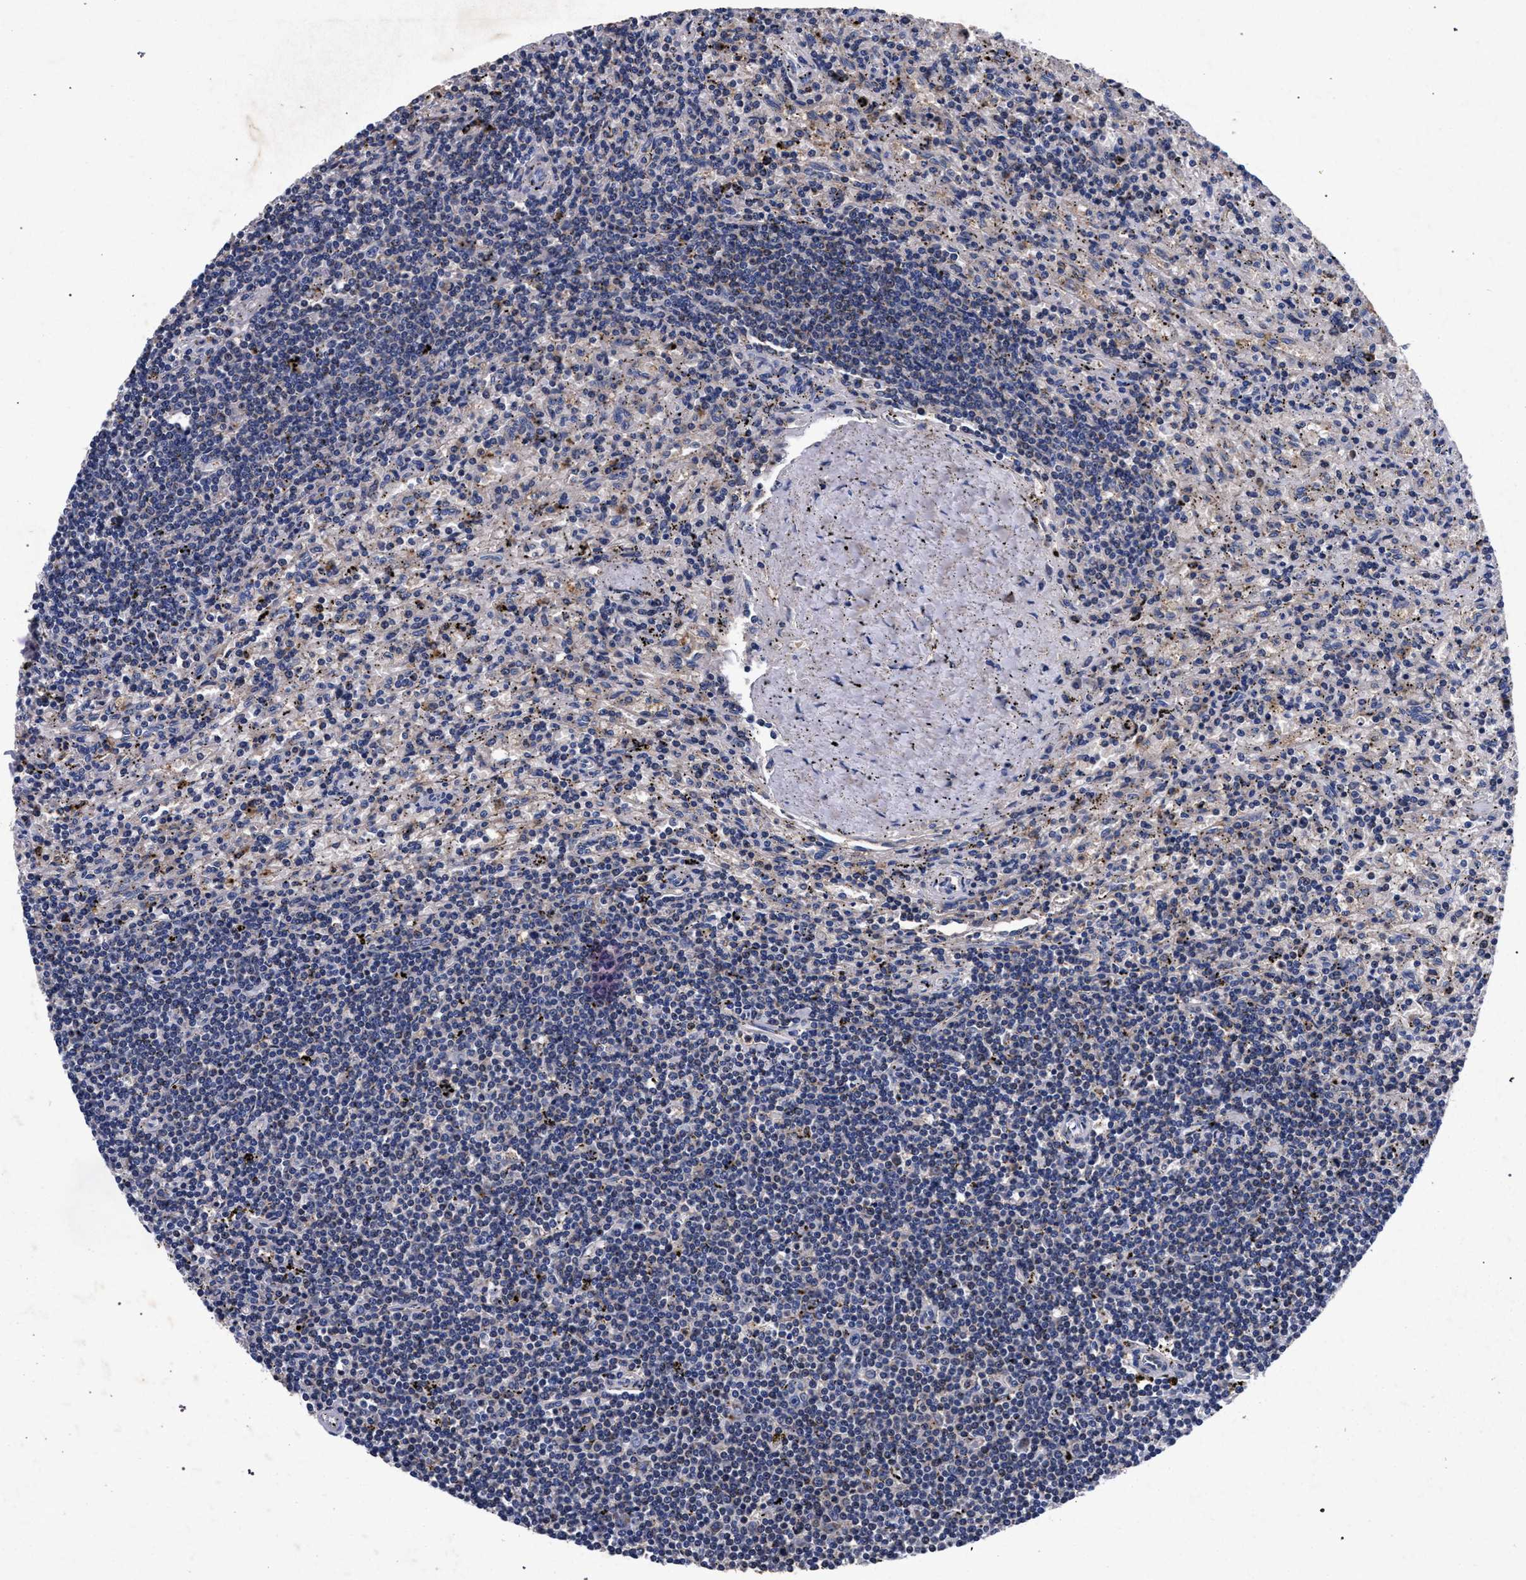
{"staining": {"intensity": "negative", "quantity": "none", "location": "none"}, "tissue": "lymphoma", "cell_type": "Tumor cells", "image_type": "cancer", "snomed": [{"axis": "morphology", "description": "Malignant lymphoma, non-Hodgkin's type, Low grade"}, {"axis": "topography", "description": "Spleen"}], "caption": "Tumor cells are negative for protein expression in human low-grade malignant lymphoma, non-Hodgkin's type.", "gene": "HSD17B14", "patient": {"sex": "male", "age": 76}}